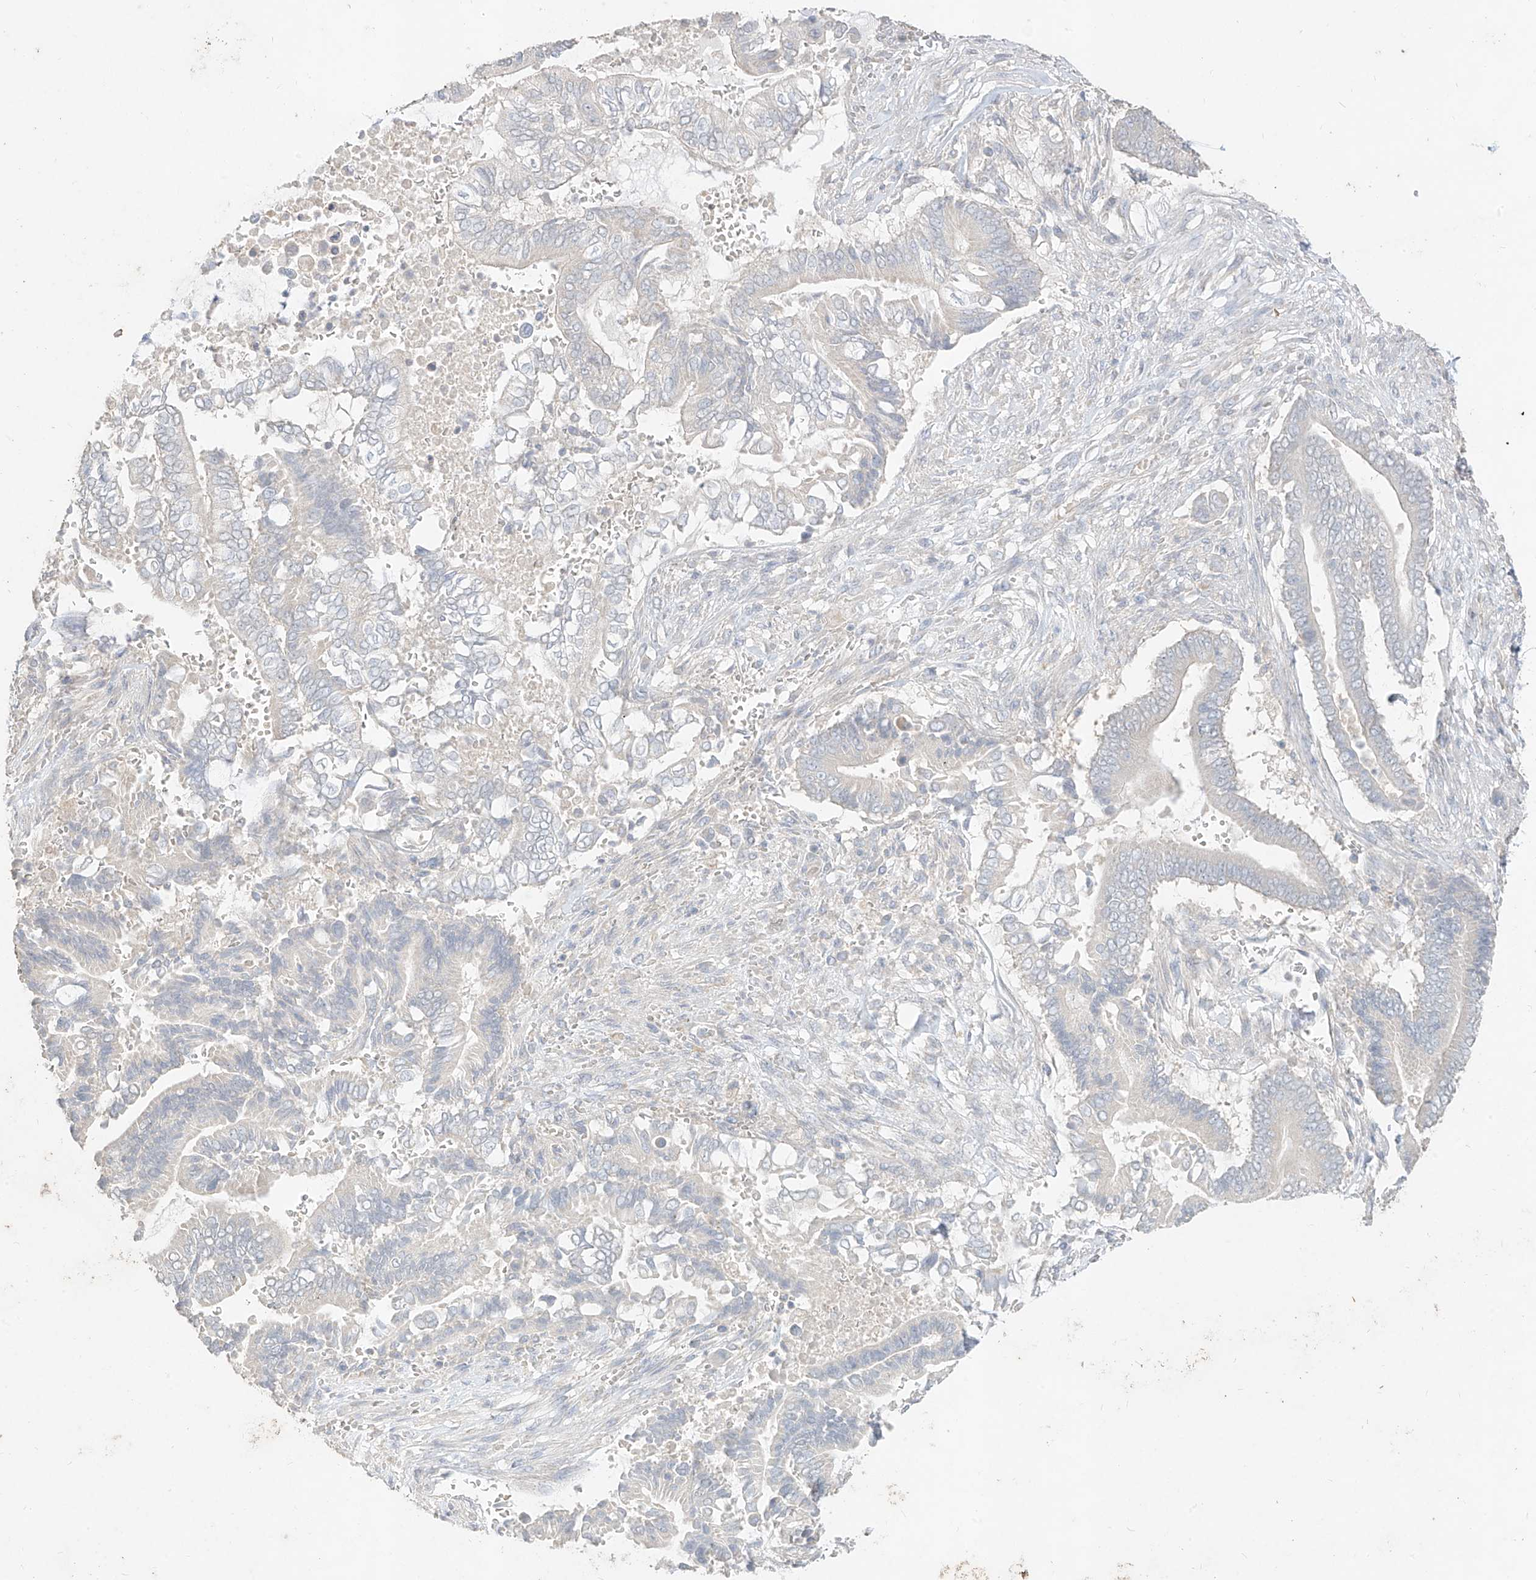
{"staining": {"intensity": "negative", "quantity": "none", "location": "none"}, "tissue": "pancreatic cancer", "cell_type": "Tumor cells", "image_type": "cancer", "snomed": [{"axis": "morphology", "description": "Adenocarcinoma, NOS"}, {"axis": "topography", "description": "Pancreas"}], "caption": "A high-resolution histopathology image shows immunohistochemistry staining of pancreatic adenocarcinoma, which exhibits no significant positivity in tumor cells.", "gene": "ZZEF1", "patient": {"sex": "male", "age": 68}}